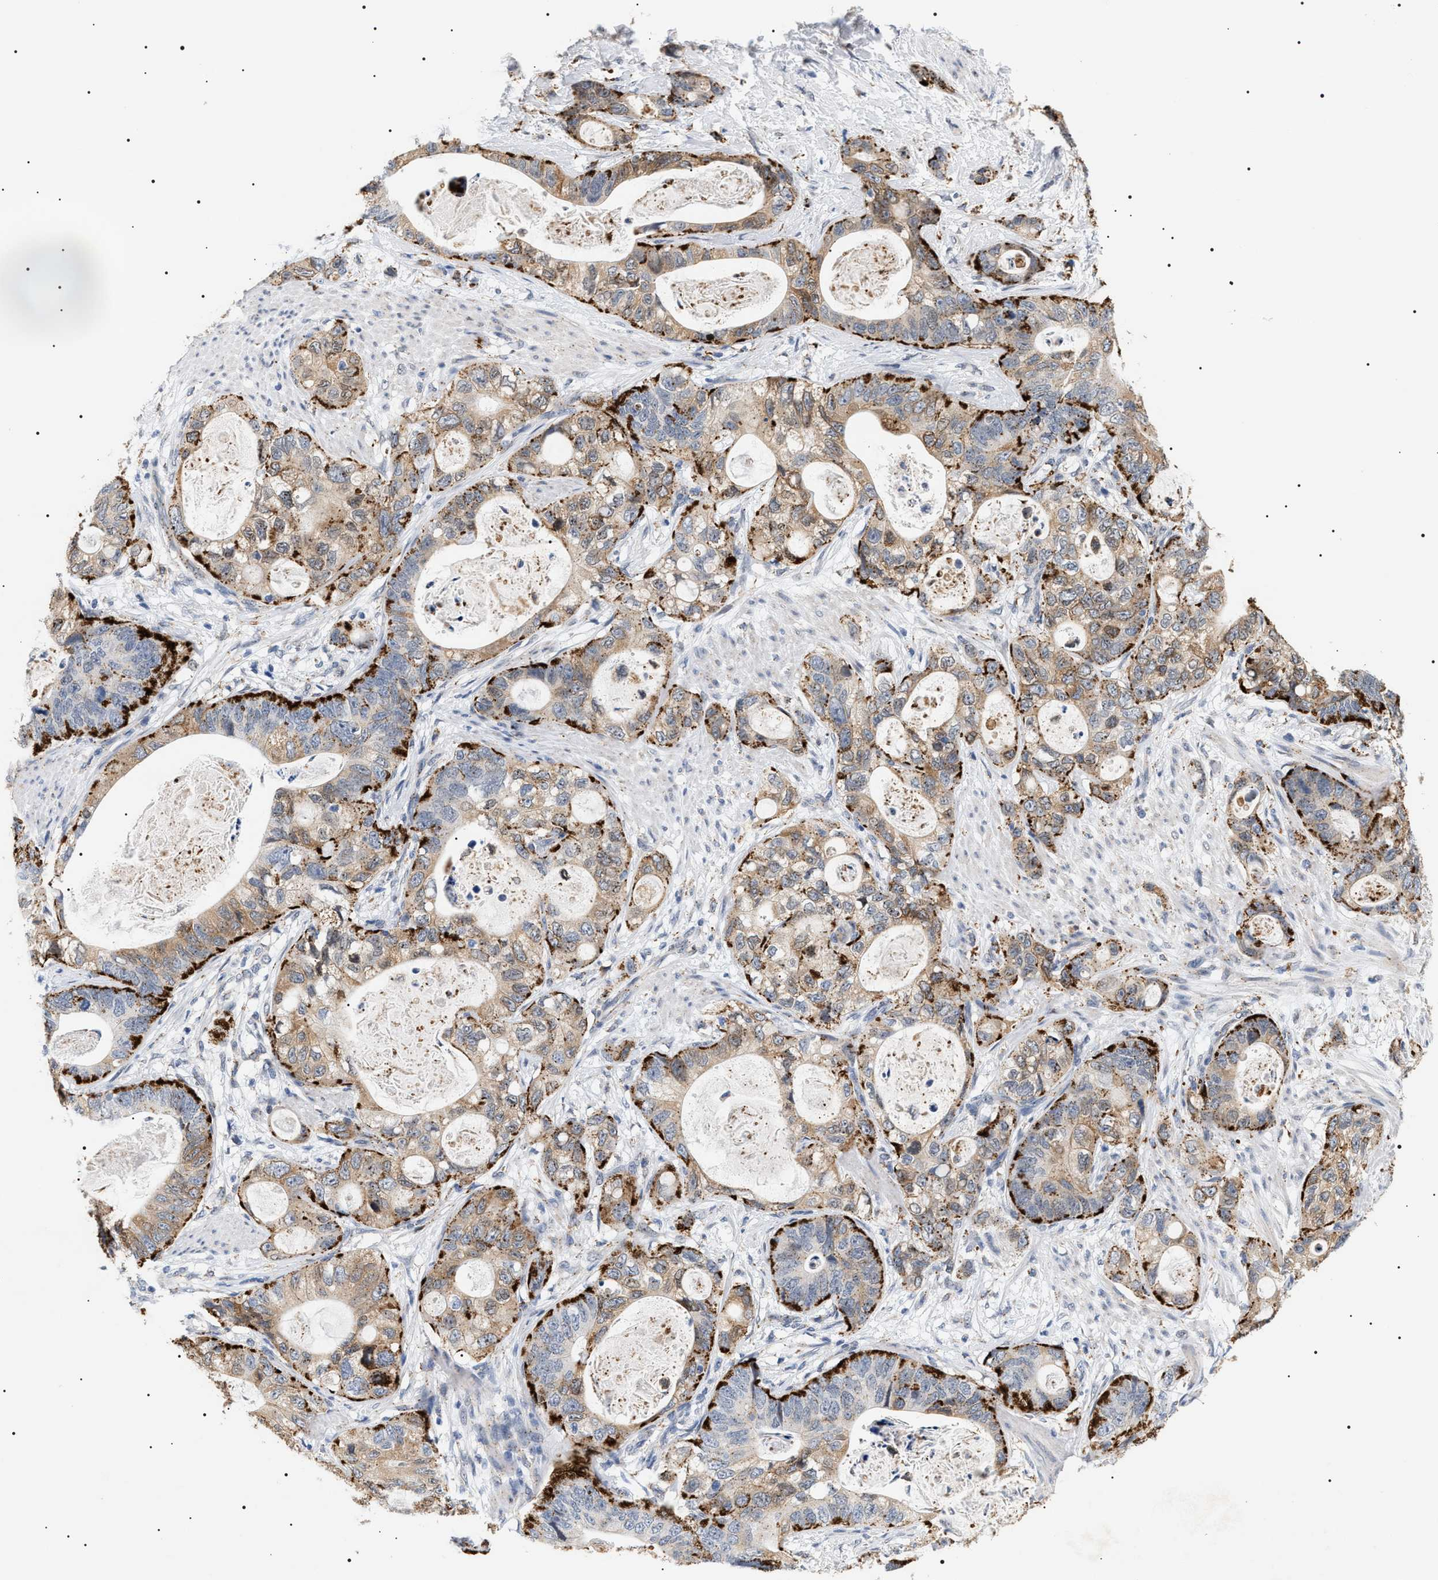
{"staining": {"intensity": "strong", "quantity": "25%-75%", "location": "cytoplasmic/membranous"}, "tissue": "stomach cancer", "cell_type": "Tumor cells", "image_type": "cancer", "snomed": [{"axis": "morphology", "description": "Normal tissue, NOS"}, {"axis": "morphology", "description": "Adenocarcinoma, NOS"}, {"axis": "topography", "description": "Stomach"}], "caption": "The image displays immunohistochemical staining of adenocarcinoma (stomach). There is strong cytoplasmic/membranous expression is present in approximately 25%-75% of tumor cells.", "gene": "HSD17B11", "patient": {"sex": "female", "age": 89}}